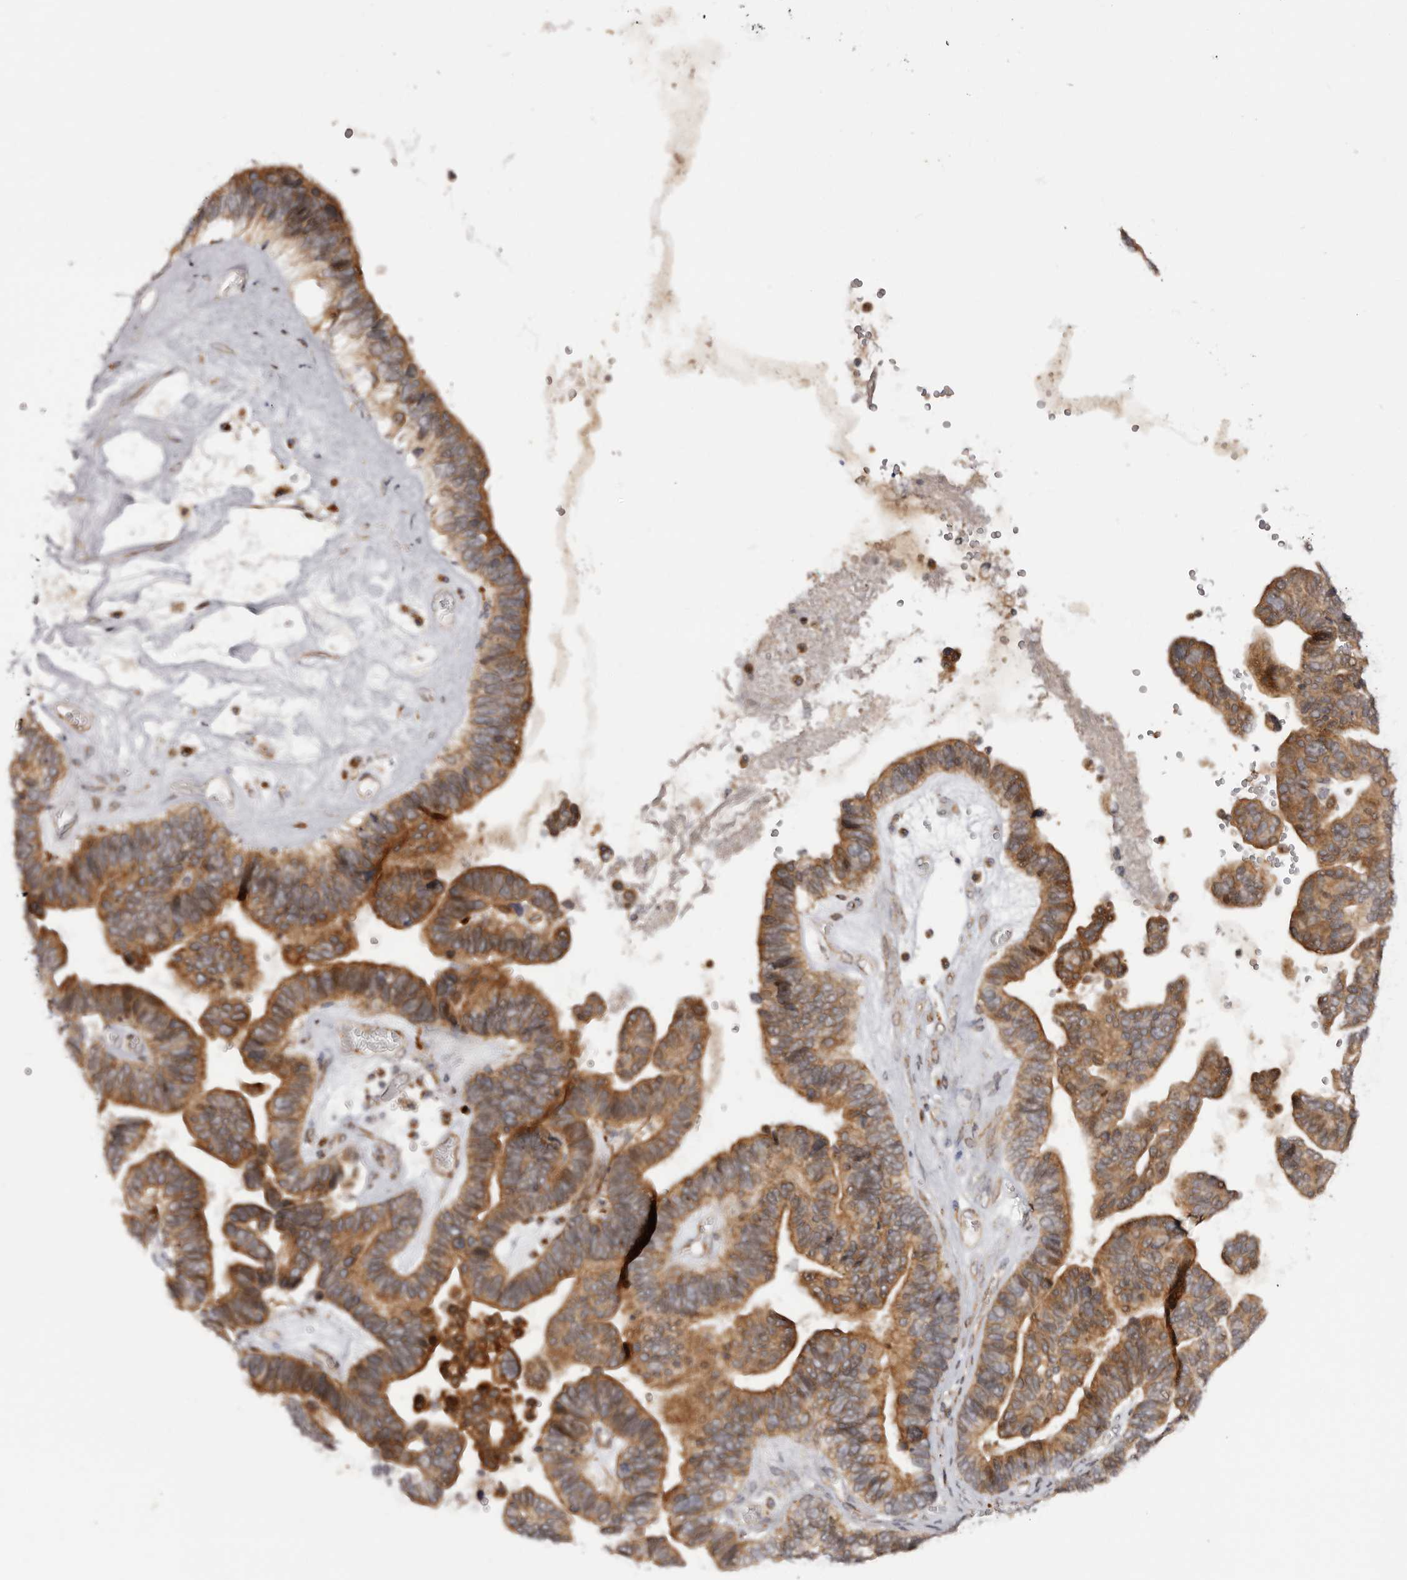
{"staining": {"intensity": "strong", "quantity": ">75%", "location": "cytoplasmic/membranous"}, "tissue": "ovarian cancer", "cell_type": "Tumor cells", "image_type": "cancer", "snomed": [{"axis": "morphology", "description": "Cystadenocarcinoma, serous, NOS"}, {"axis": "topography", "description": "Ovary"}], "caption": "A histopathology image of ovarian cancer (serous cystadenocarcinoma) stained for a protein exhibits strong cytoplasmic/membranous brown staining in tumor cells.", "gene": "MICAL2", "patient": {"sex": "female", "age": 56}}